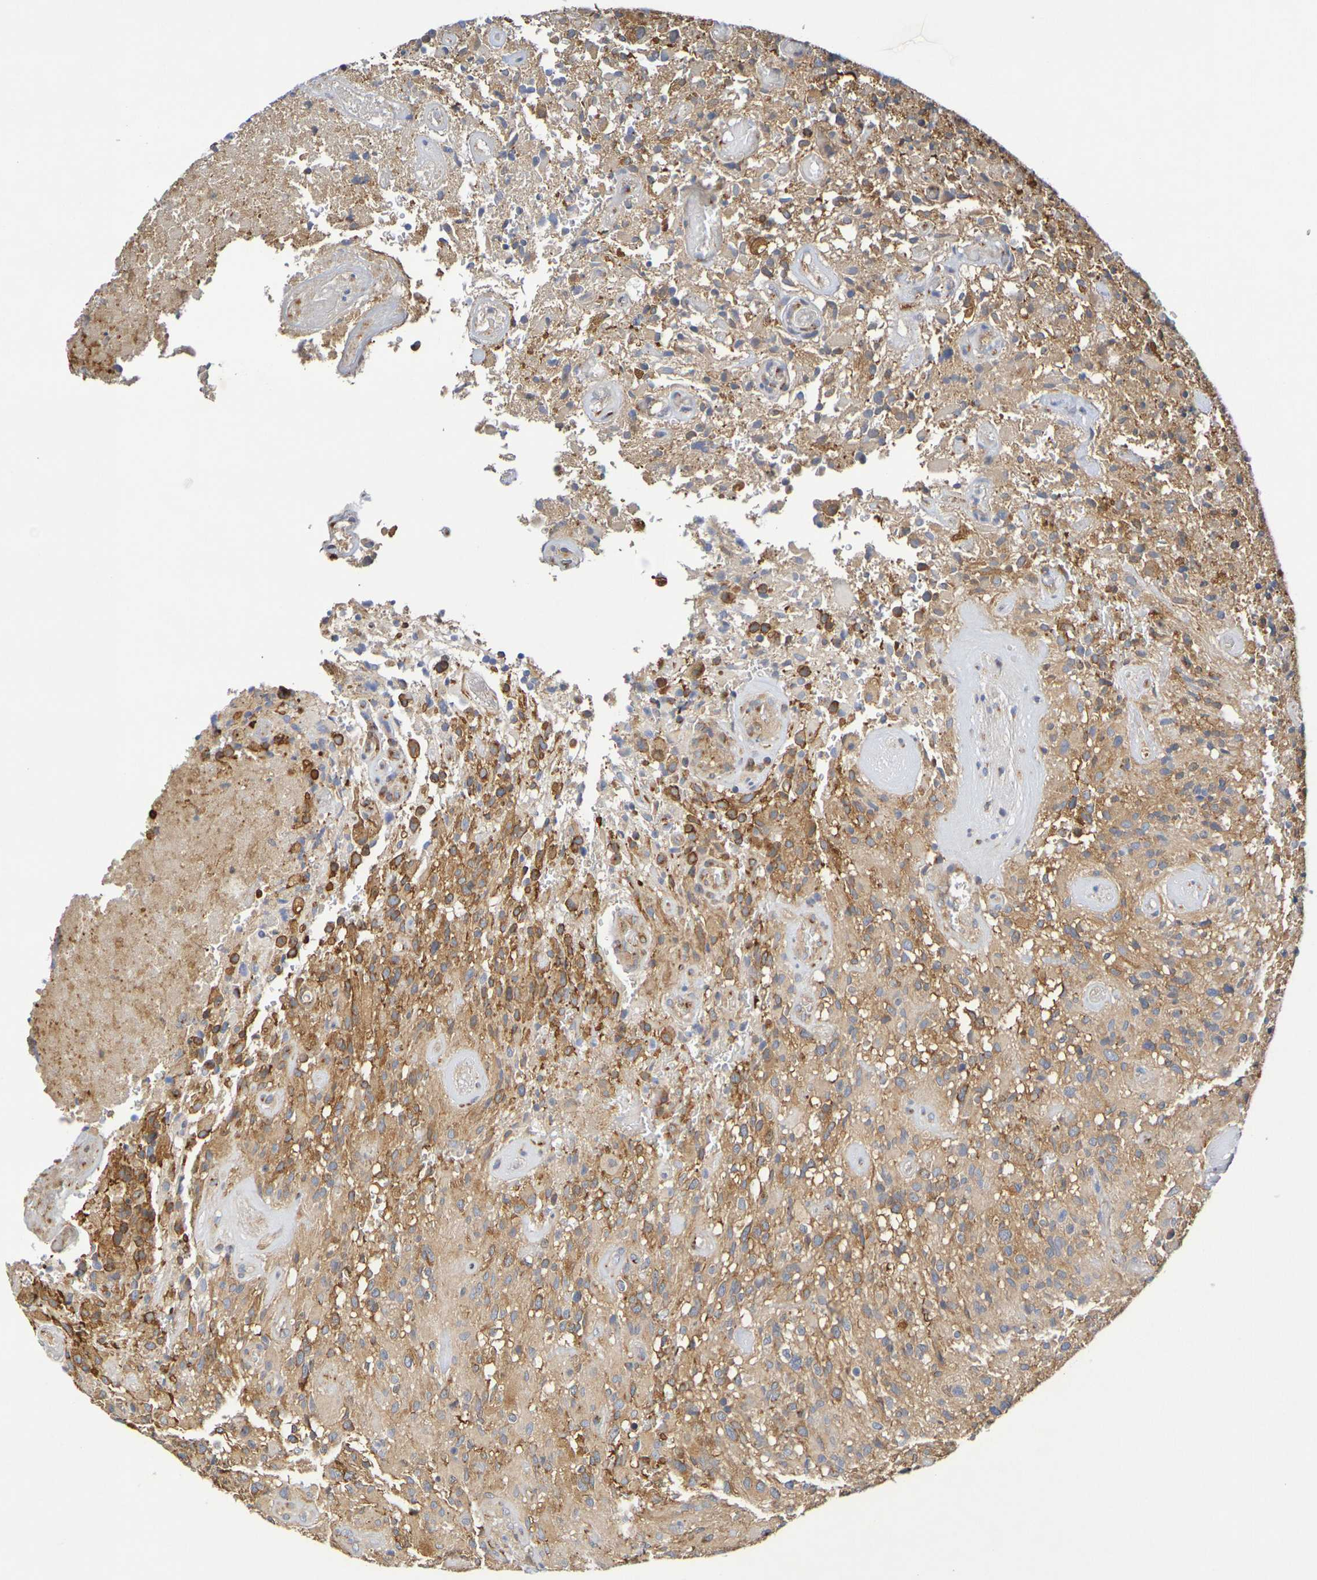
{"staining": {"intensity": "moderate", "quantity": "<25%", "location": "cytoplasmic/membranous"}, "tissue": "glioma", "cell_type": "Tumor cells", "image_type": "cancer", "snomed": [{"axis": "morphology", "description": "Glioma, malignant, High grade"}, {"axis": "topography", "description": "Brain"}], "caption": "Malignant glioma (high-grade) stained with a protein marker reveals moderate staining in tumor cells.", "gene": "DCP2", "patient": {"sex": "male", "age": 71}}